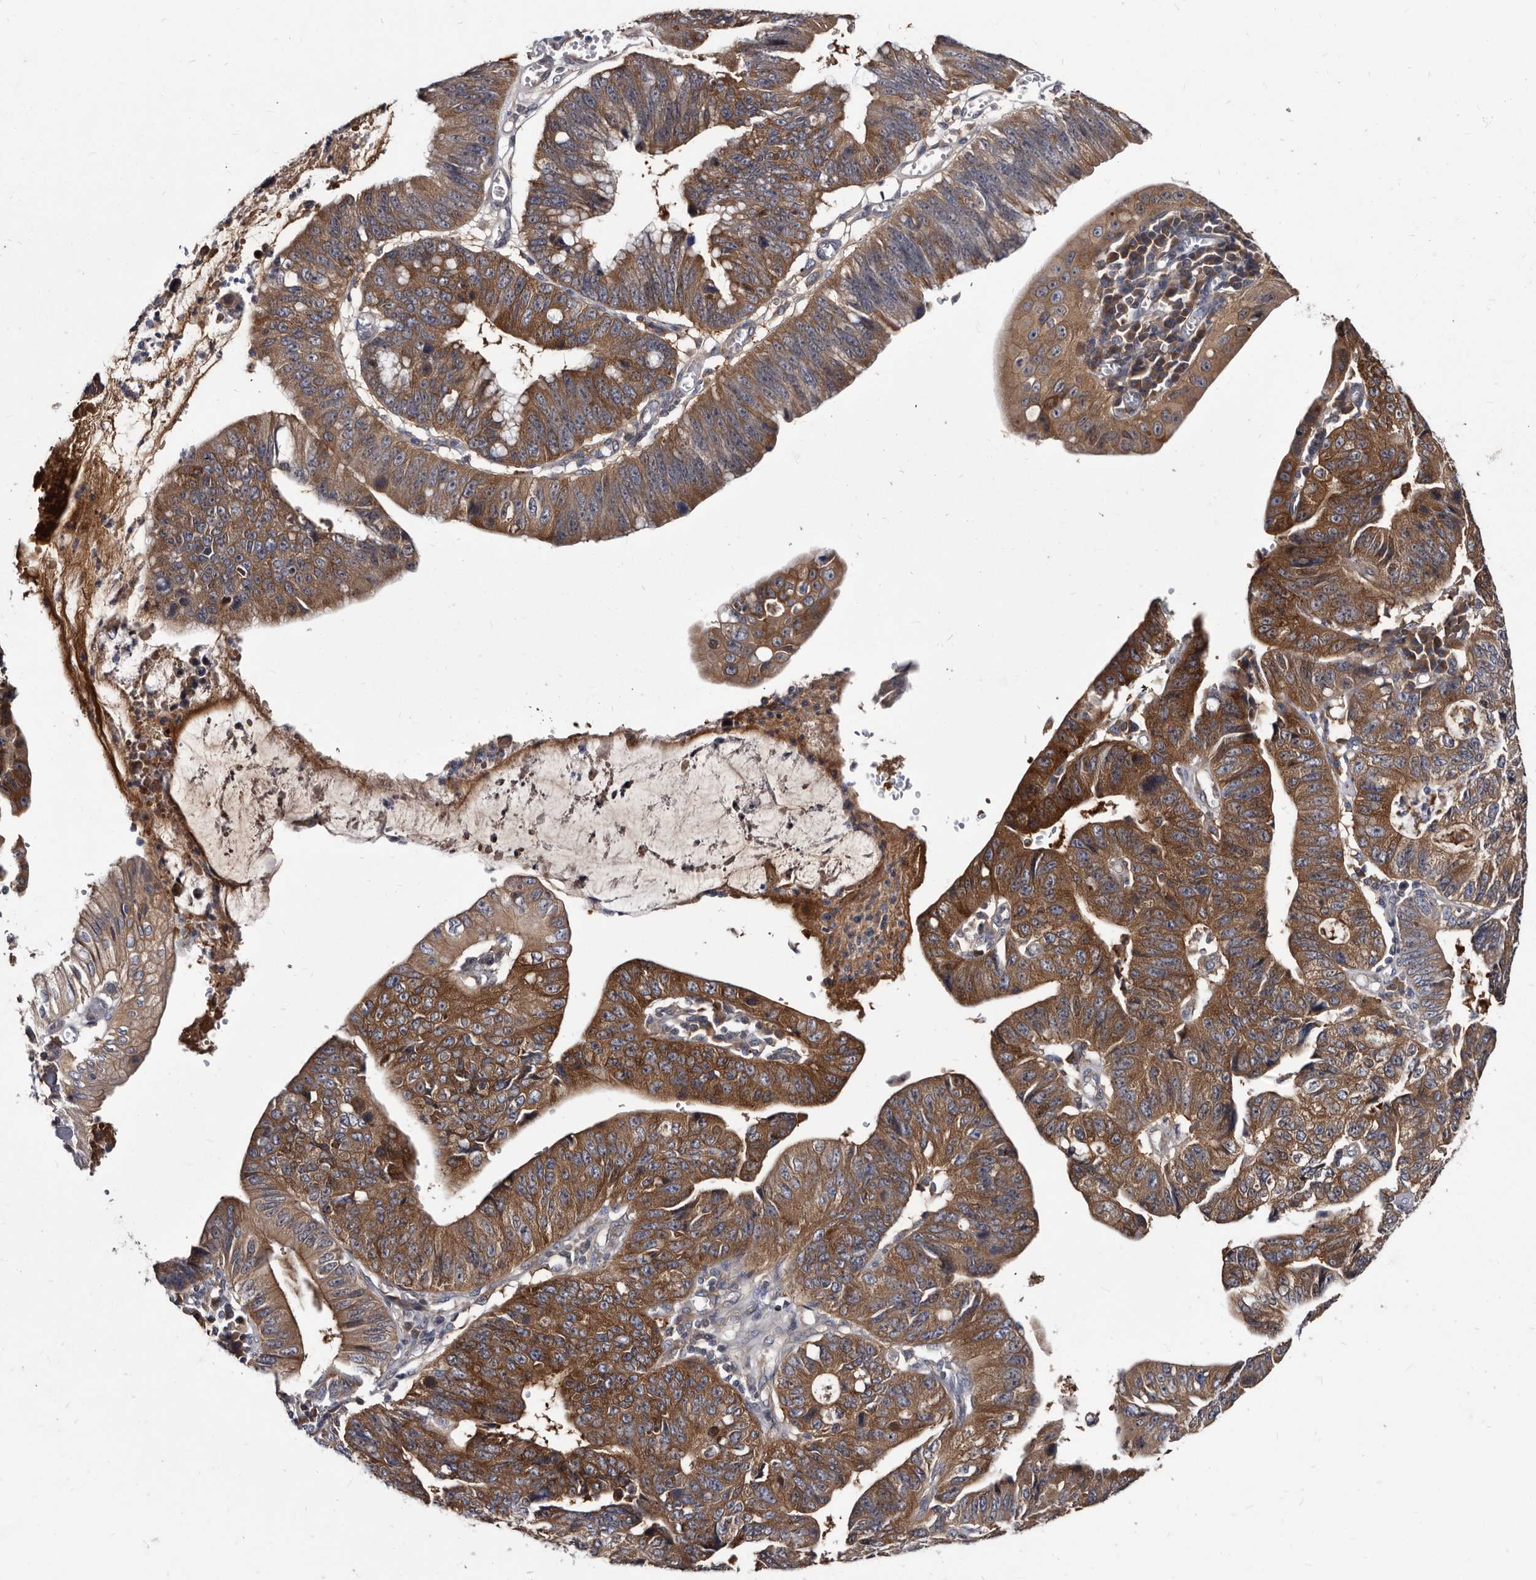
{"staining": {"intensity": "strong", "quantity": ">75%", "location": "cytoplasmic/membranous"}, "tissue": "stomach cancer", "cell_type": "Tumor cells", "image_type": "cancer", "snomed": [{"axis": "morphology", "description": "Adenocarcinoma, NOS"}, {"axis": "topography", "description": "Stomach"}], "caption": "A brown stain labels strong cytoplasmic/membranous expression of a protein in human stomach cancer tumor cells.", "gene": "ABCF2", "patient": {"sex": "male", "age": 59}}